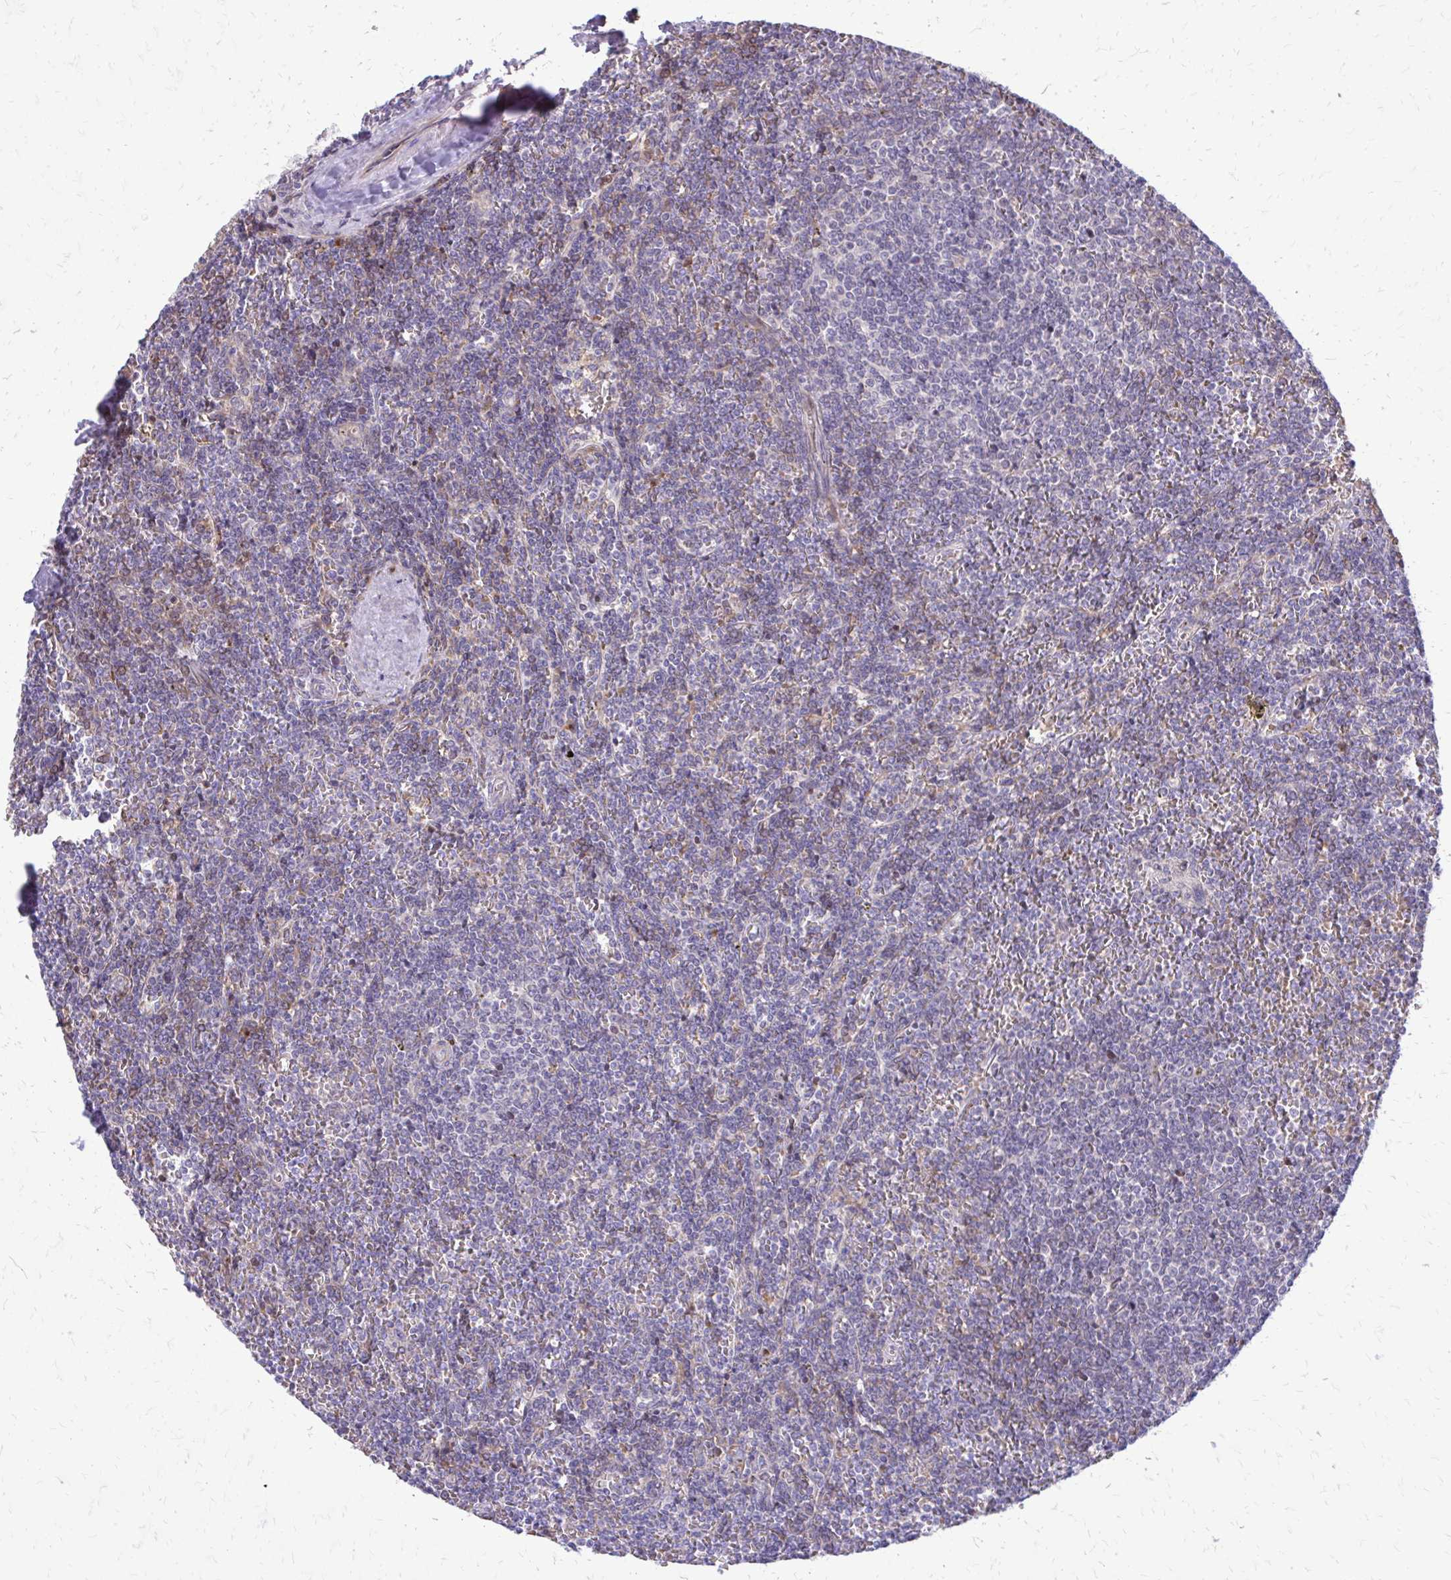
{"staining": {"intensity": "negative", "quantity": "none", "location": "none"}, "tissue": "lymphoma", "cell_type": "Tumor cells", "image_type": "cancer", "snomed": [{"axis": "morphology", "description": "Malignant lymphoma, non-Hodgkin's type, Low grade"}, {"axis": "topography", "description": "Spleen"}], "caption": "Low-grade malignant lymphoma, non-Hodgkin's type was stained to show a protein in brown. There is no significant expression in tumor cells.", "gene": "FUNDC2", "patient": {"sex": "male", "age": 78}}